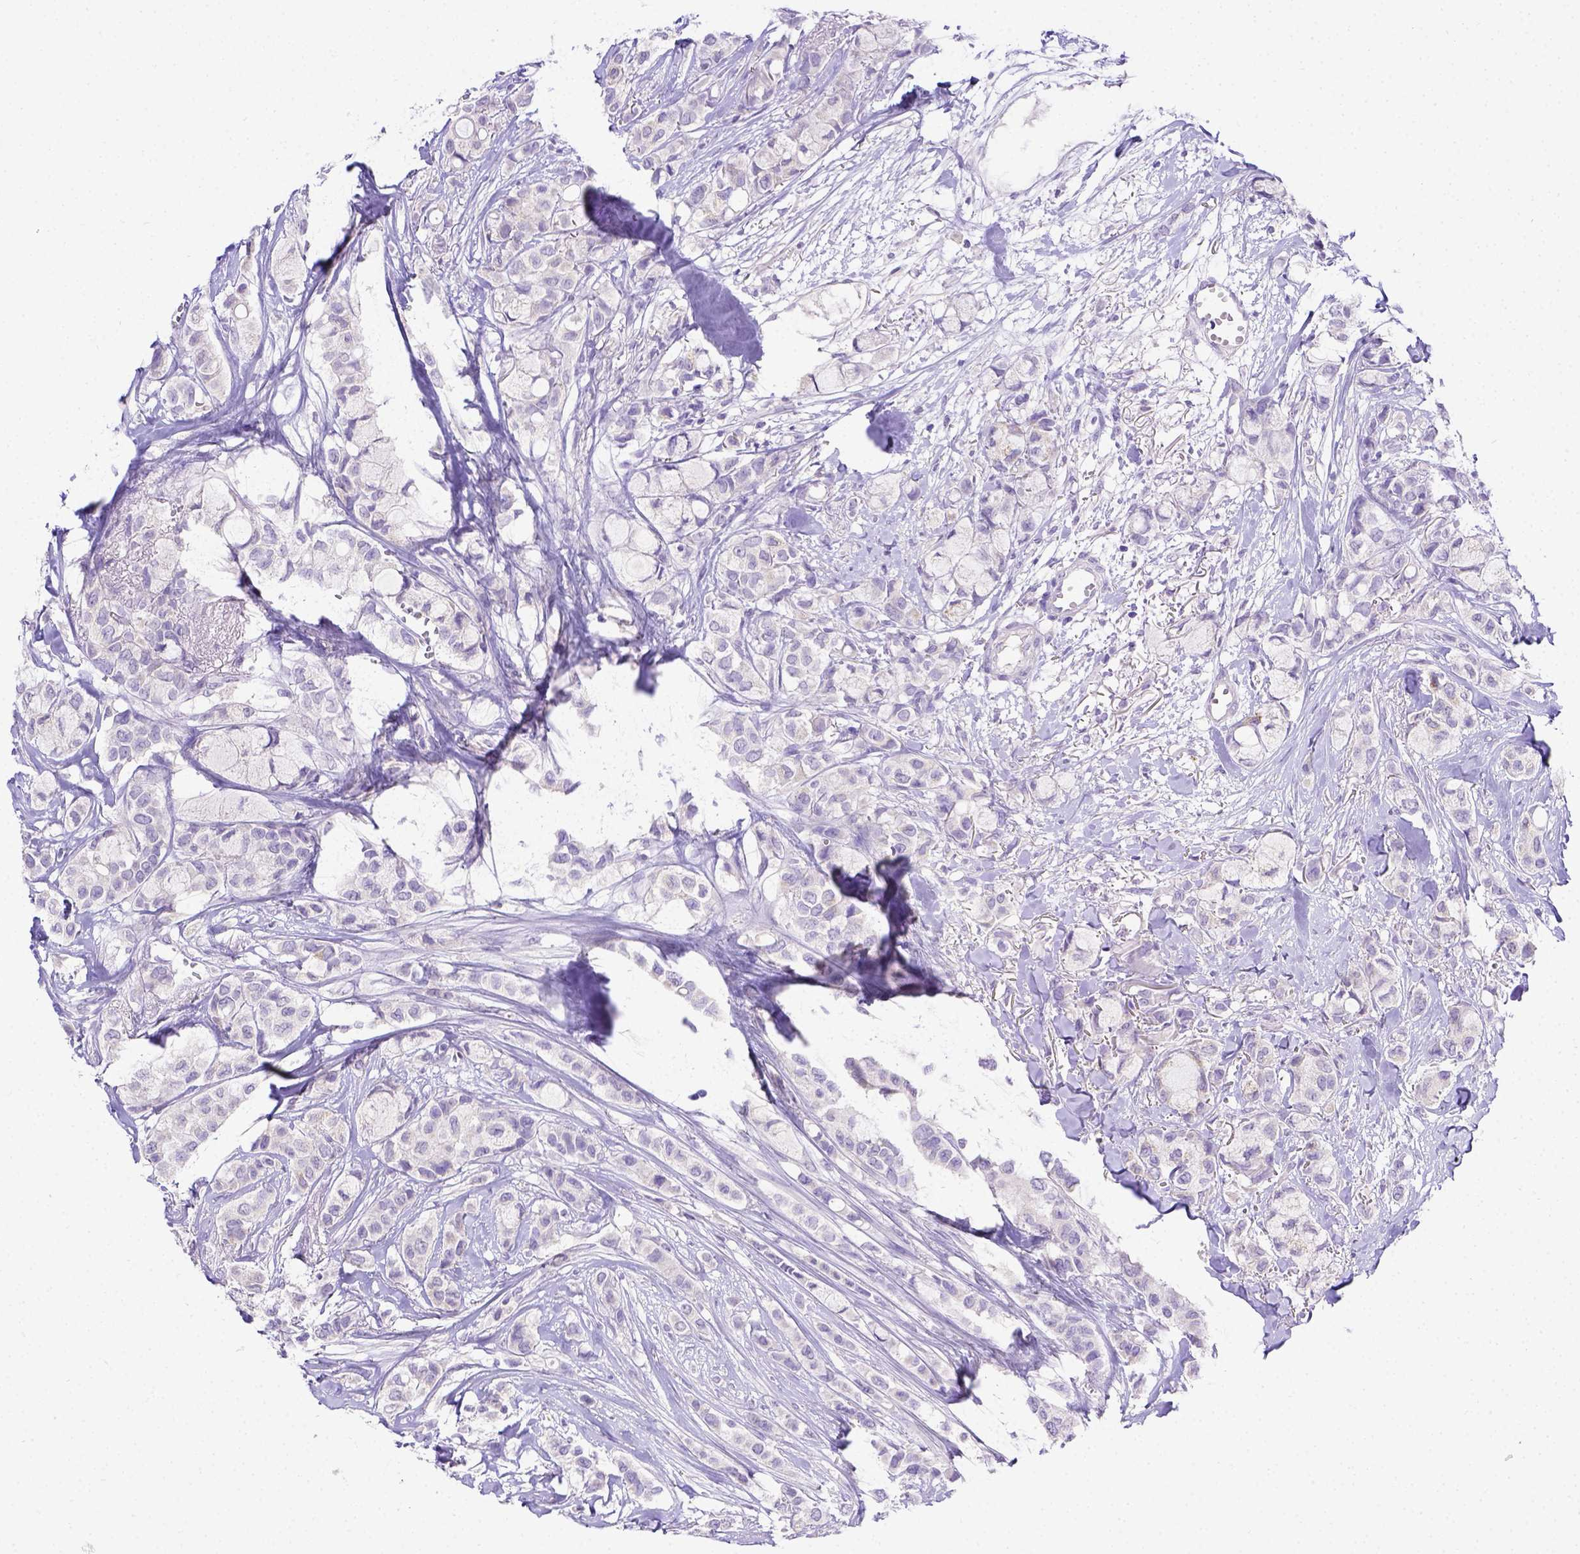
{"staining": {"intensity": "negative", "quantity": "none", "location": "none"}, "tissue": "breast cancer", "cell_type": "Tumor cells", "image_type": "cancer", "snomed": [{"axis": "morphology", "description": "Duct carcinoma"}, {"axis": "topography", "description": "Breast"}], "caption": "Tumor cells show no significant protein positivity in breast cancer (intraductal carcinoma).", "gene": "B3GAT1", "patient": {"sex": "female", "age": 85}}